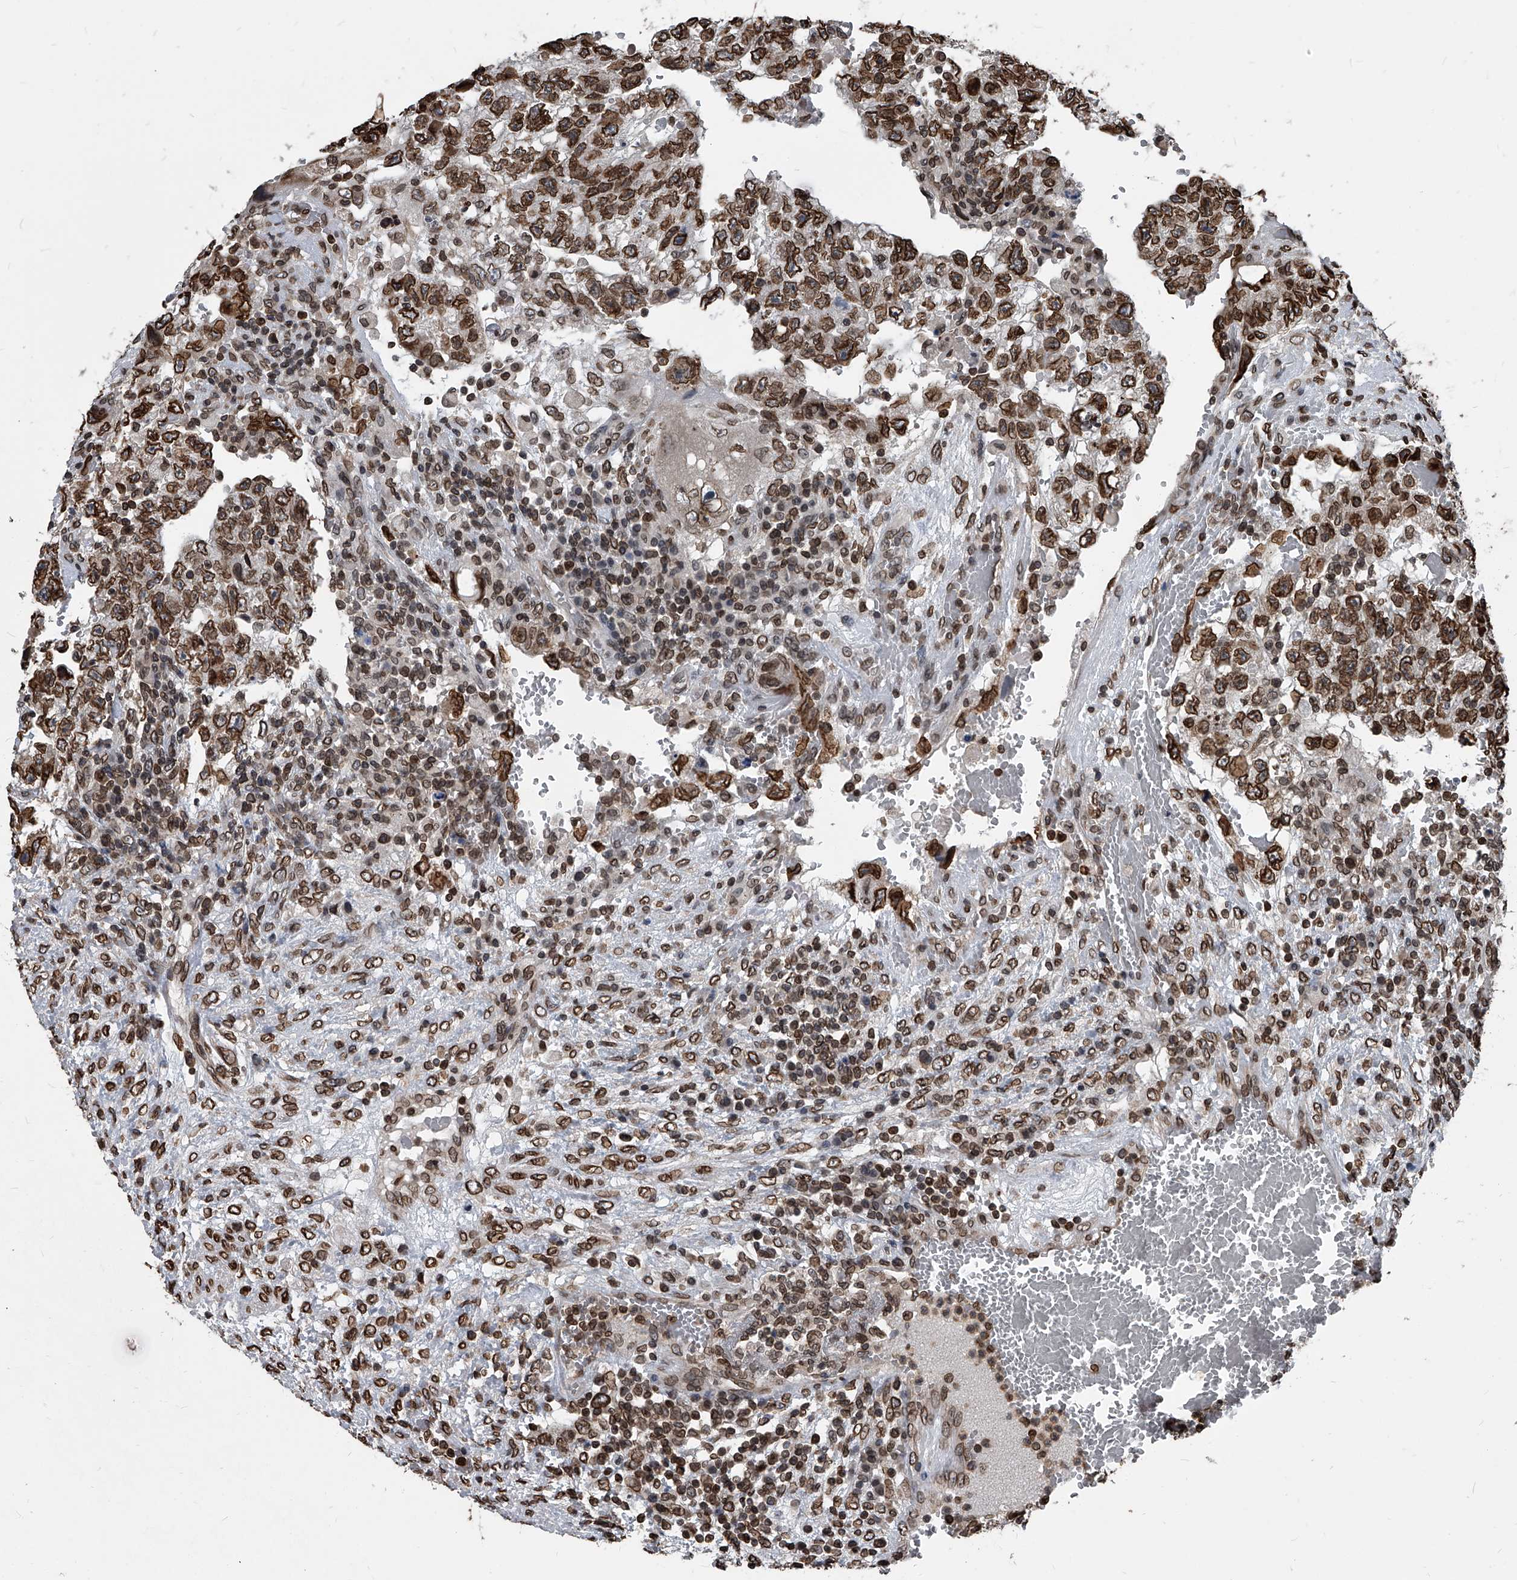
{"staining": {"intensity": "moderate", "quantity": ">75%", "location": "cytoplasmic/membranous,nuclear"}, "tissue": "testis cancer", "cell_type": "Tumor cells", "image_type": "cancer", "snomed": [{"axis": "morphology", "description": "Carcinoma, Embryonal, NOS"}, {"axis": "topography", "description": "Testis"}], "caption": "This image reveals immunohistochemistry staining of testis cancer, with medium moderate cytoplasmic/membranous and nuclear staining in about >75% of tumor cells.", "gene": "PHF20", "patient": {"sex": "male", "age": 36}}